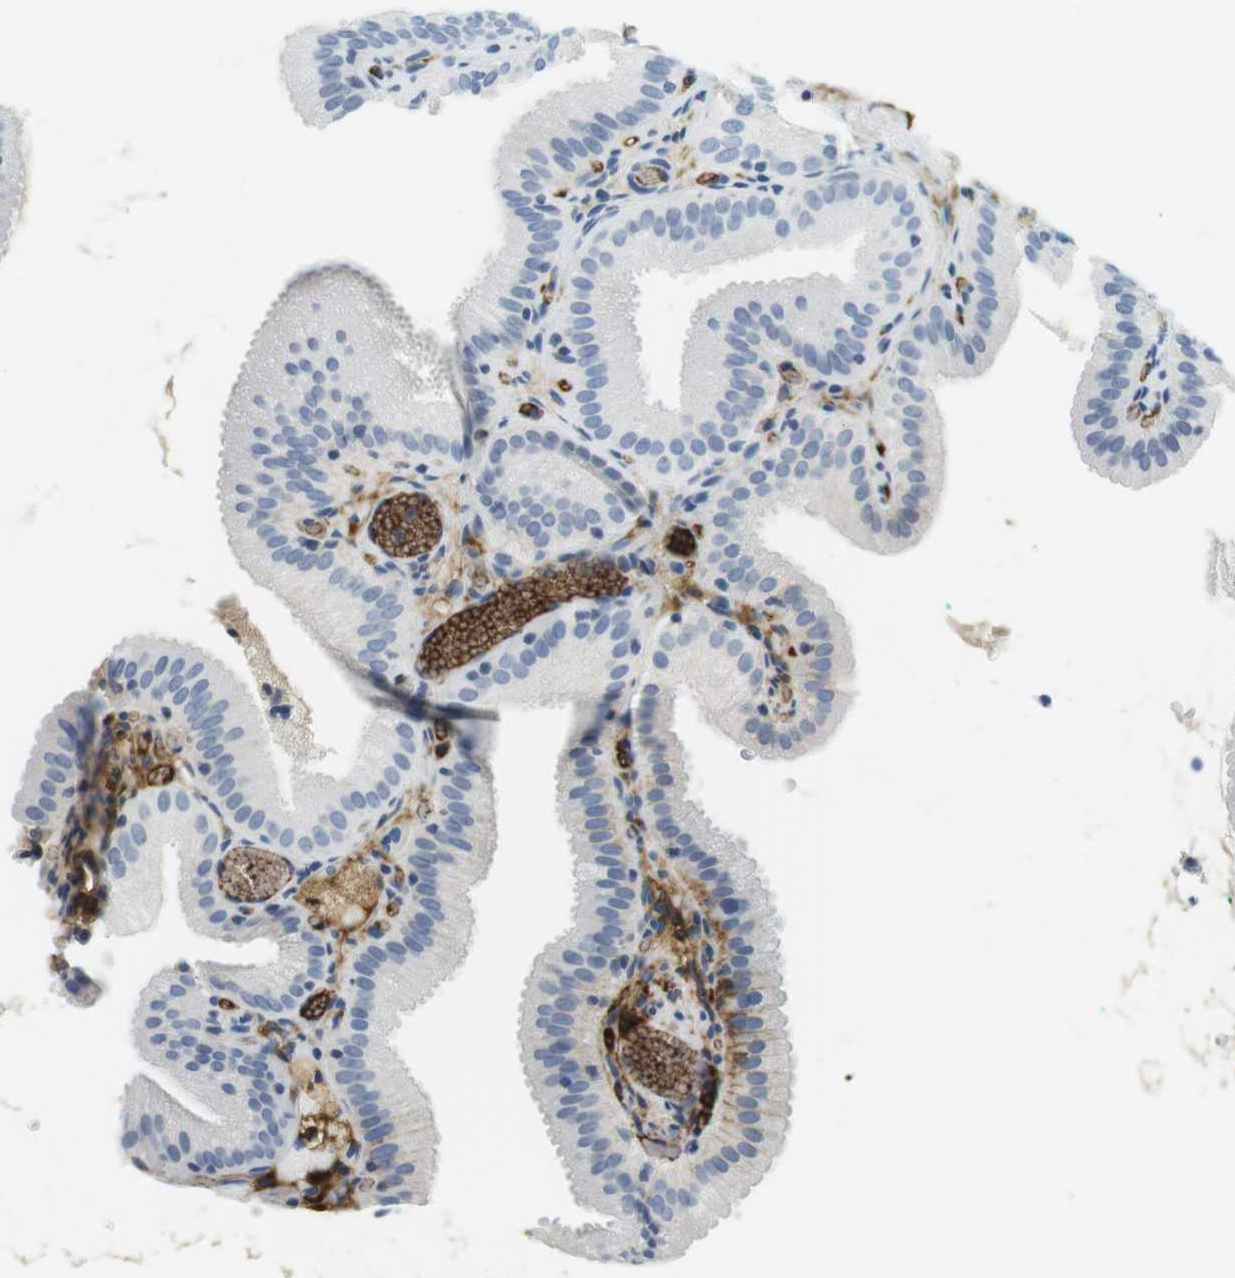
{"staining": {"intensity": "negative", "quantity": "none", "location": "none"}, "tissue": "gallbladder", "cell_type": "Glandular cells", "image_type": "normal", "snomed": [{"axis": "morphology", "description": "Normal tissue, NOS"}, {"axis": "topography", "description": "Gallbladder"}], "caption": "DAB immunohistochemical staining of benign gallbladder demonstrates no significant expression in glandular cells.", "gene": "APOB", "patient": {"sex": "male", "age": 54}}